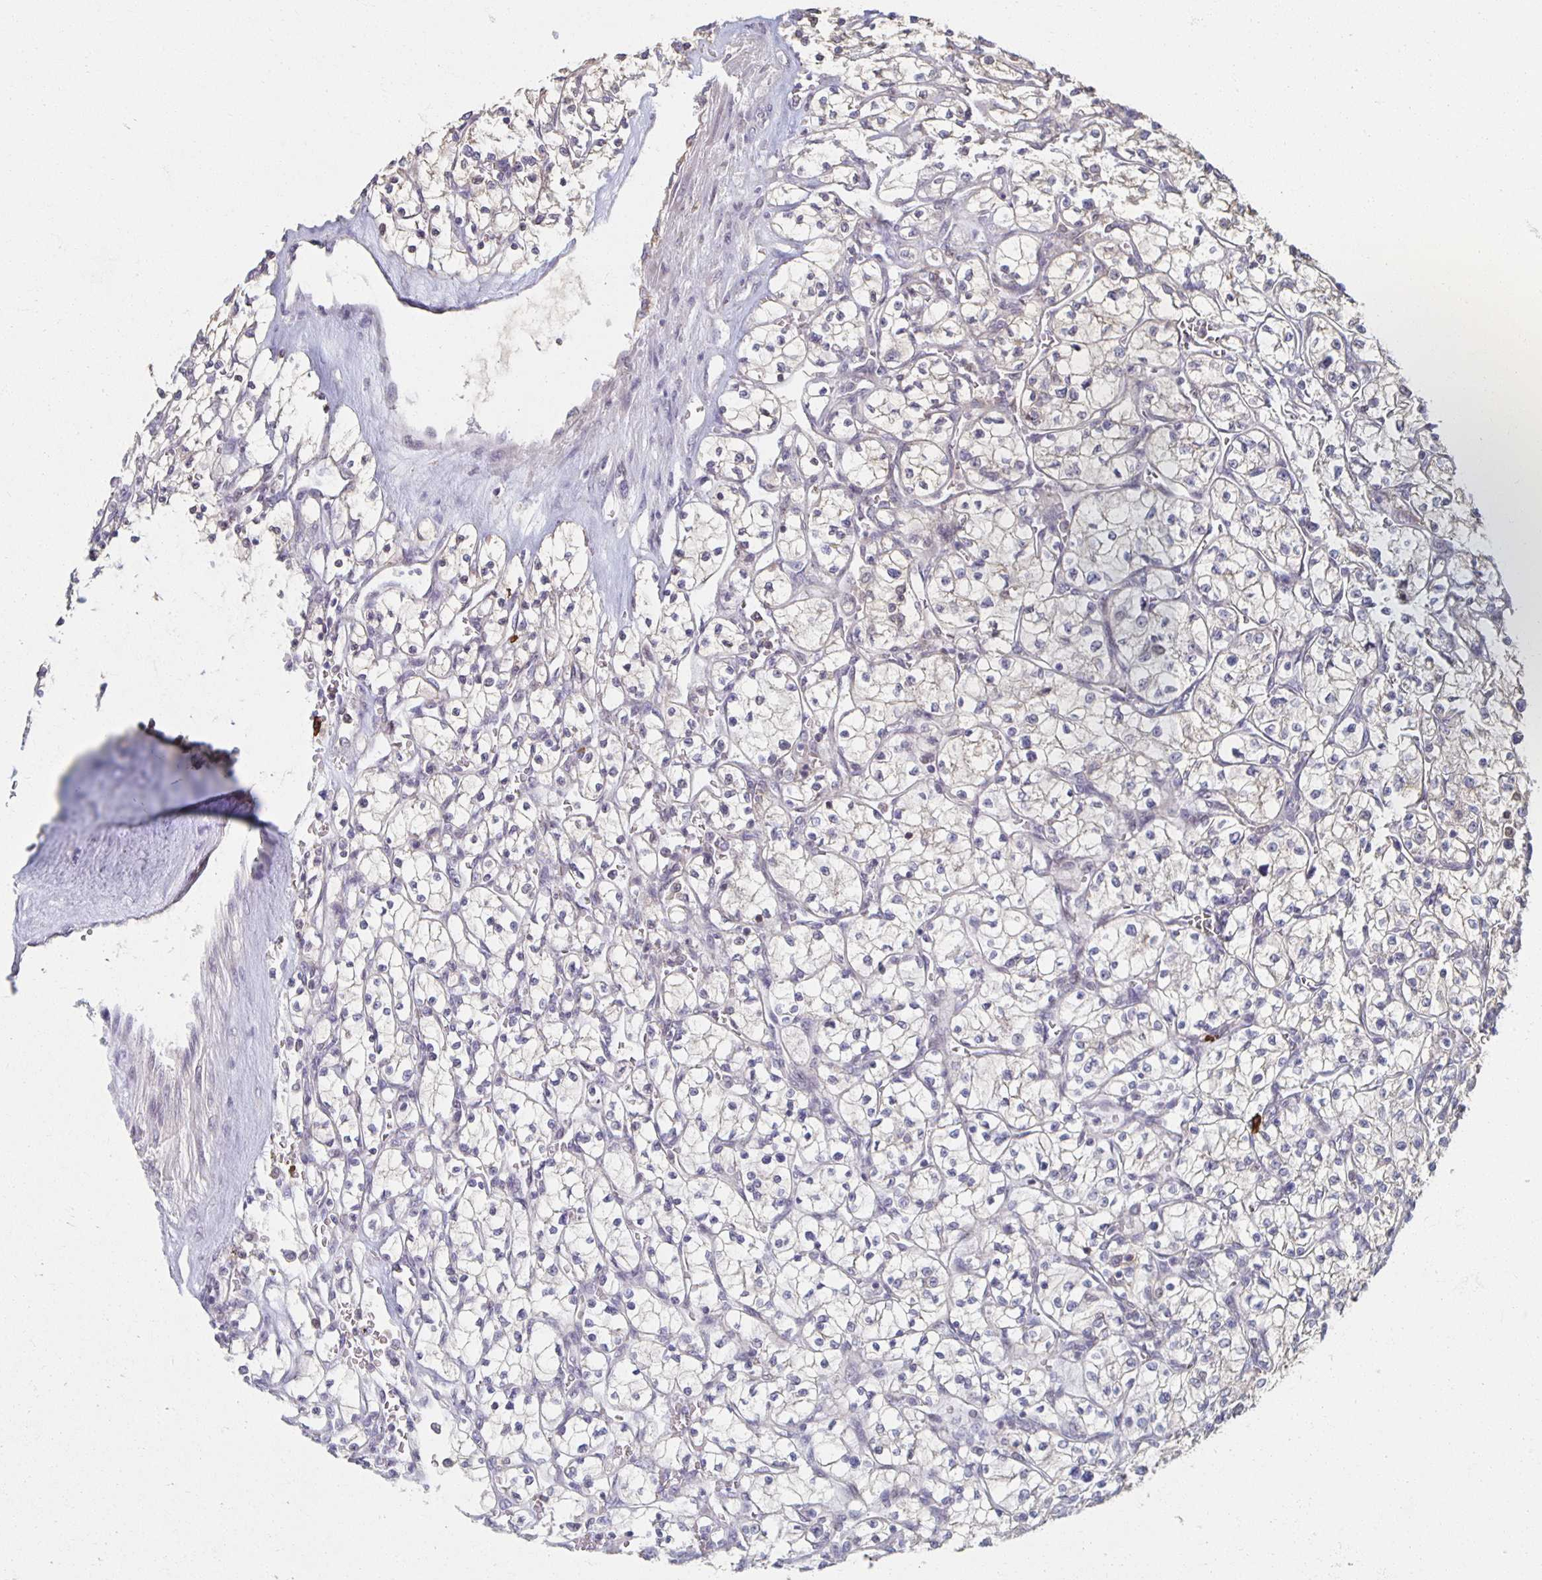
{"staining": {"intensity": "negative", "quantity": "none", "location": "none"}, "tissue": "renal cancer", "cell_type": "Tumor cells", "image_type": "cancer", "snomed": [{"axis": "morphology", "description": "Adenocarcinoma, NOS"}, {"axis": "topography", "description": "Kidney"}], "caption": "Image shows no significant protein expression in tumor cells of adenocarcinoma (renal).", "gene": "ZNF692", "patient": {"sex": "female", "age": 64}}